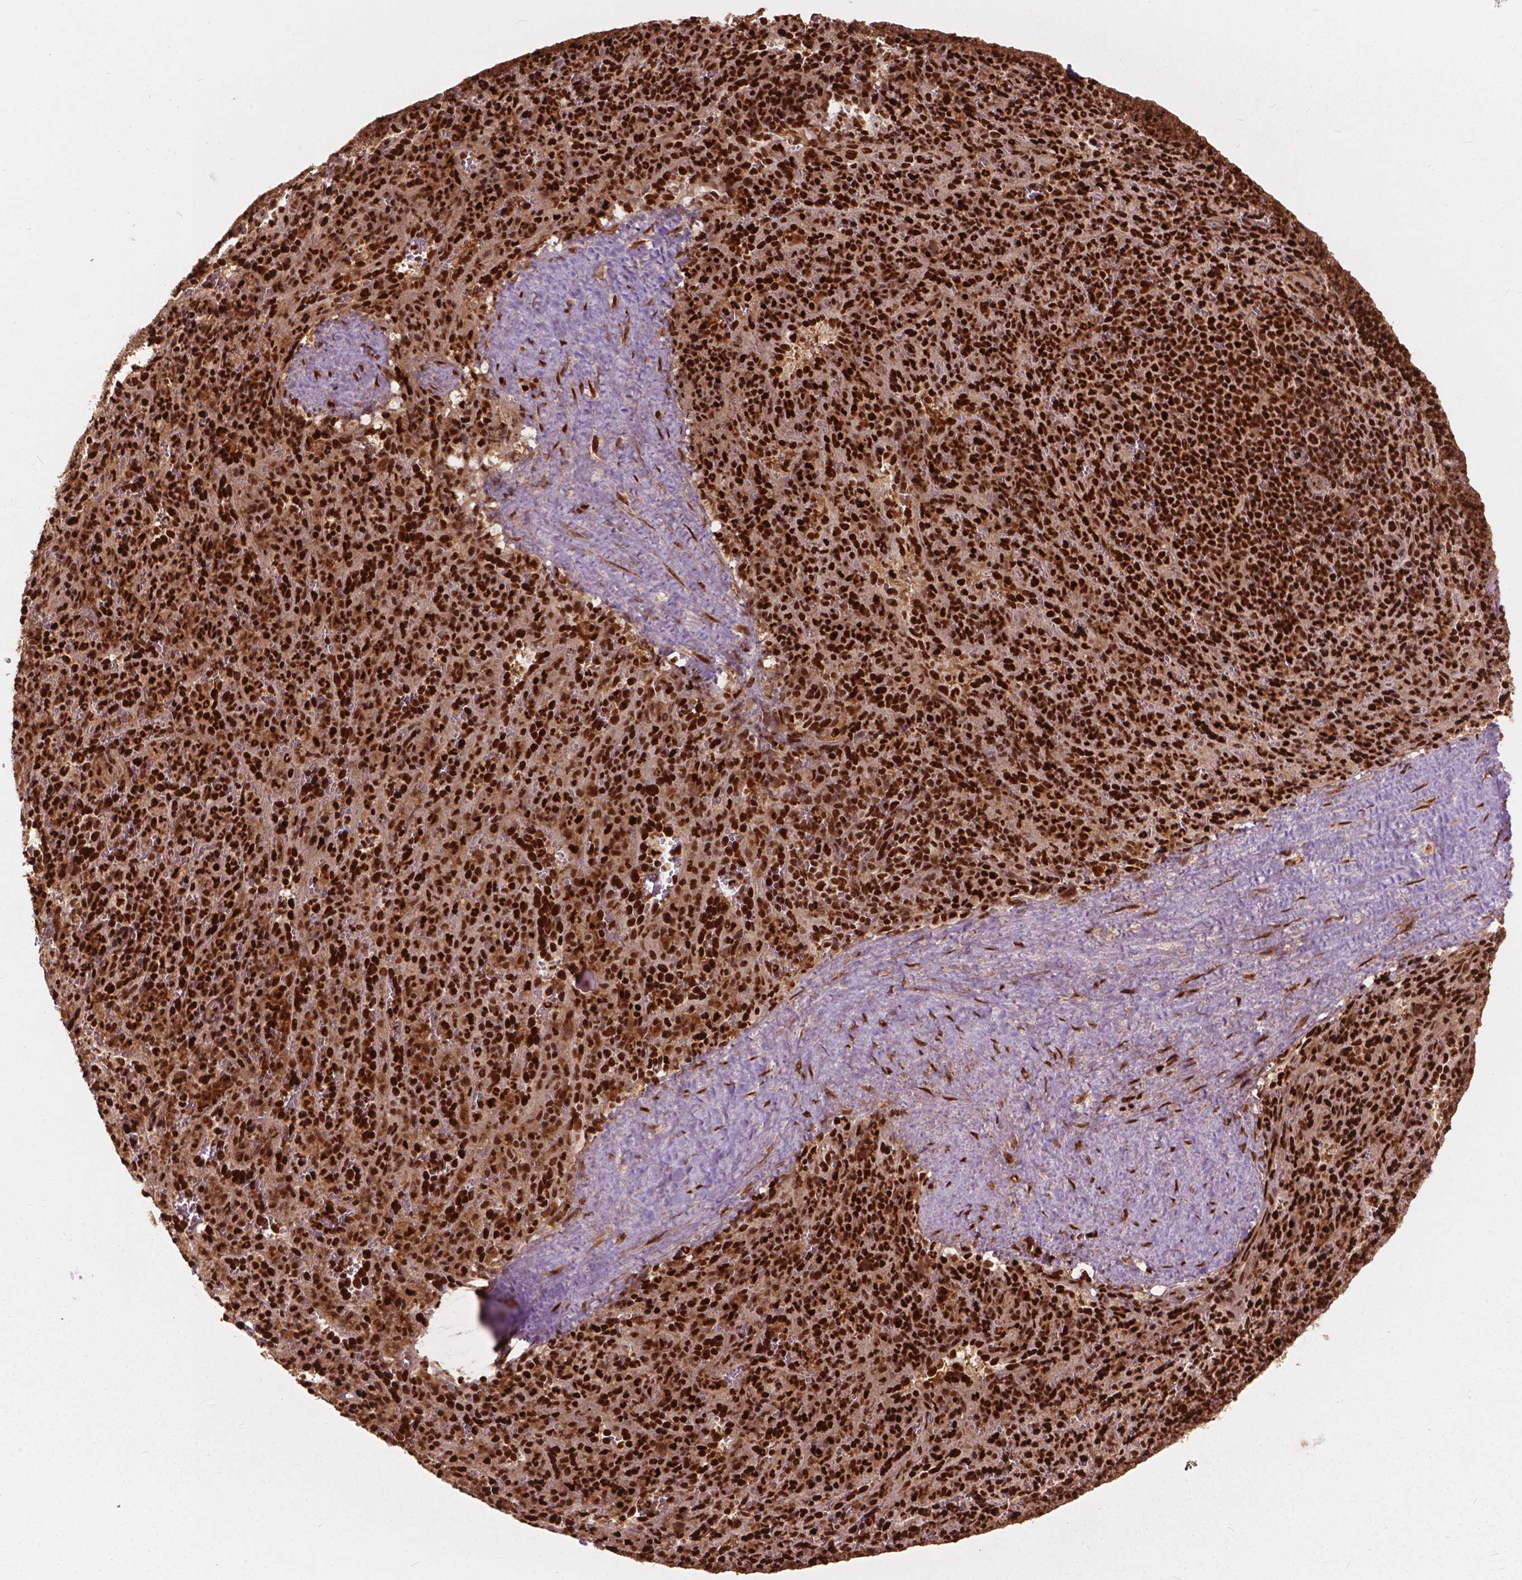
{"staining": {"intensity": "strong", "quantity": ">75%", "location": "nuclear"}, "tissue": "spleen", "cell_type": "Cells in red pulp", "image_type": "normal", "snomed": [{"axis": "morphology", "description": "Normal tissue, NOS"}, {"axis": "topography", "description": "Spleen"}], "caption": "Immunohistochemical staining of normal spleen displays >75% levels of strong nuclear protein staining in approximately >75% of cells in red pulp.", "gene": "ANP32A", "patient": {"sex": "male", "age": 57}}